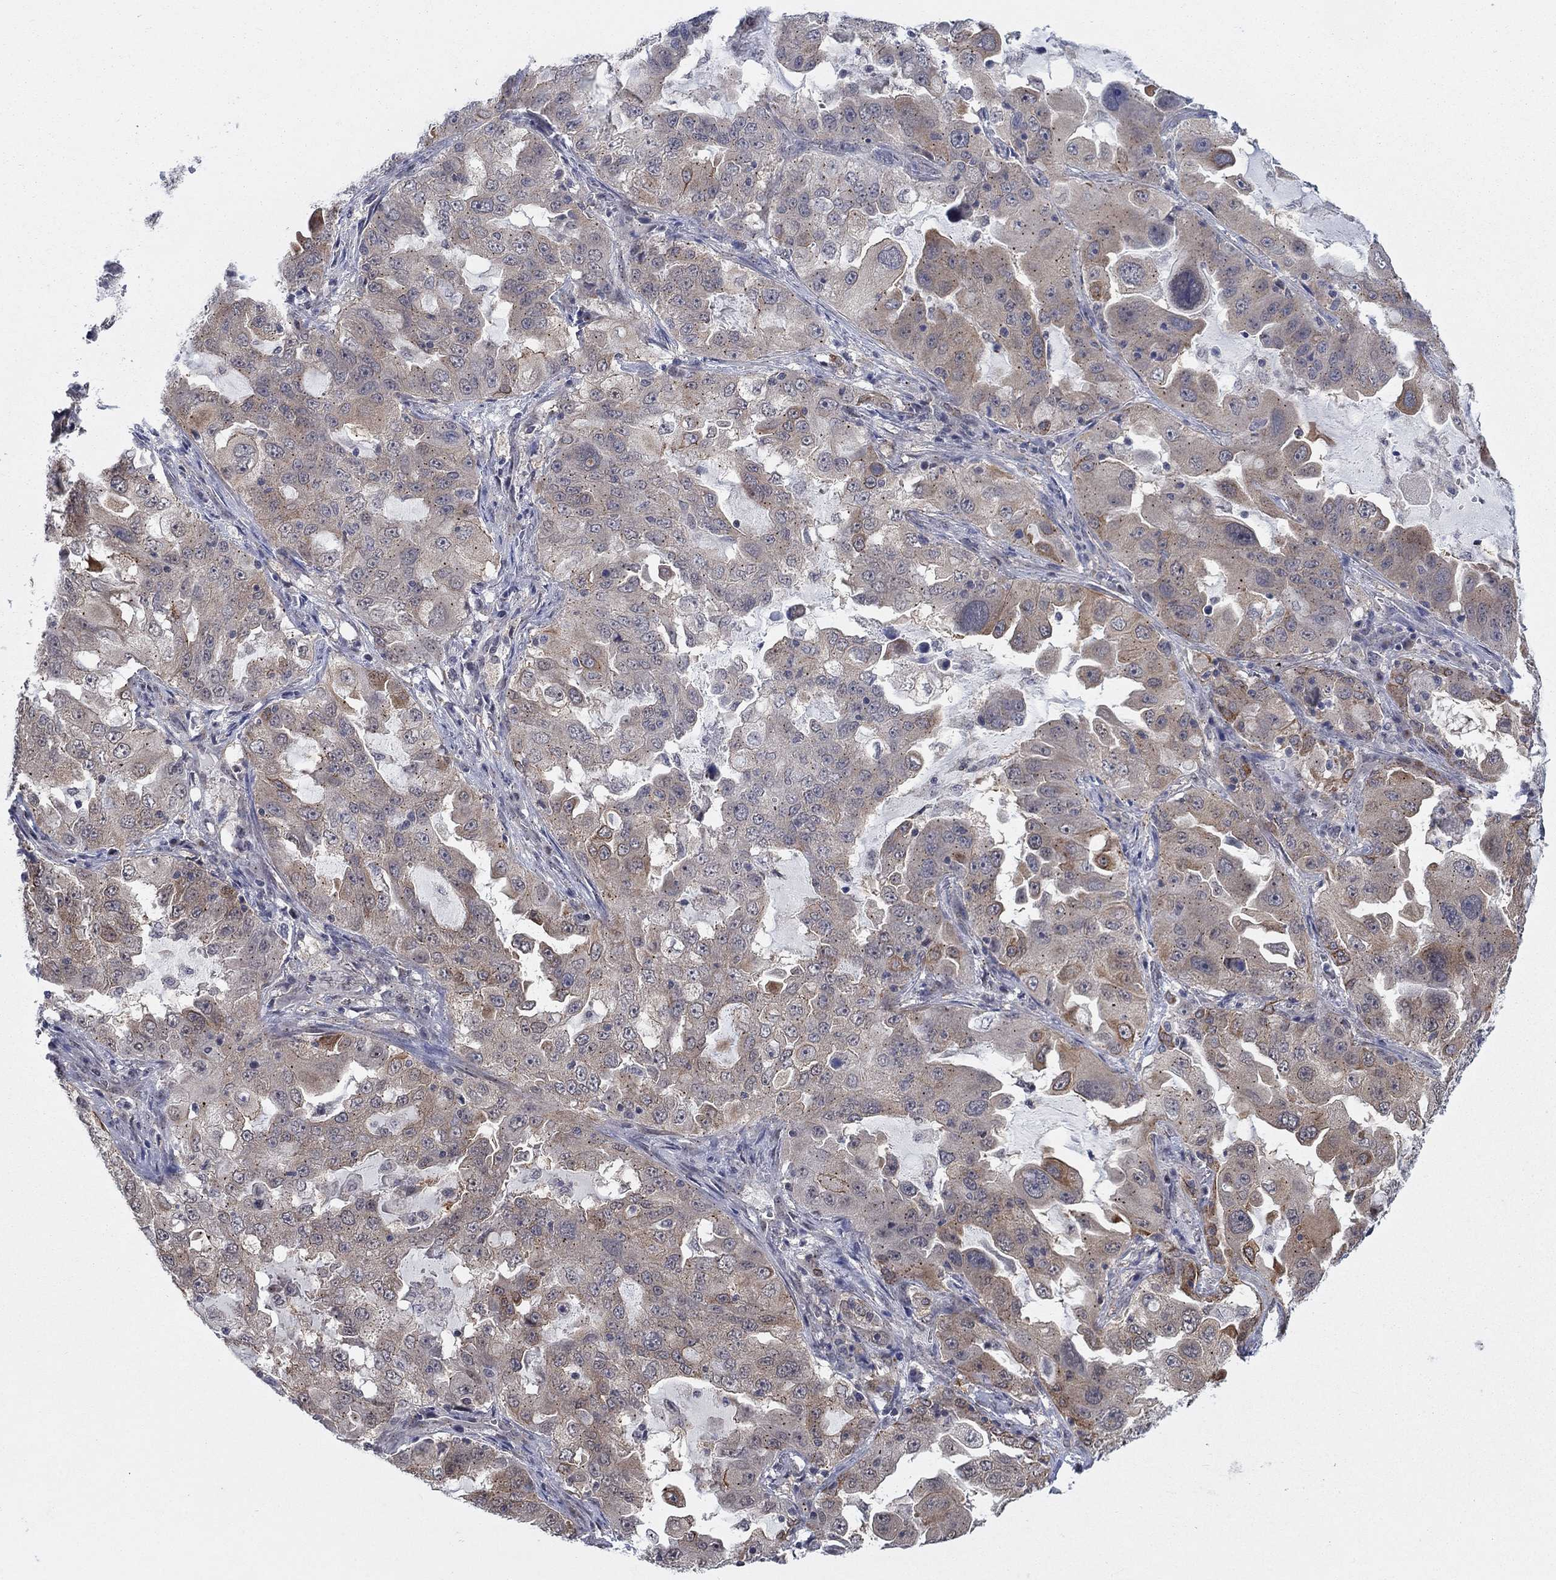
{"staining": {"intensity": "moderate", "quantity": "<25%", "location": "cytoplasmic/membranous"}, "tissue": "lung cancer", "cell_type": "Tumor cells", "image_type": "cancer", "snomed": [{"axis": "morphology", "description": "Adenocarcinoma, NOS"}, {"axis": "topography", "description": "Lung"}], "caption": "Protein staining demonstrates moderate cytoplasmic/membranous positivity in approximately <25% of tumor cells in lung cancer.", "gene": "SH3RF1", "patient": {"sex": "female", "age": 61}}